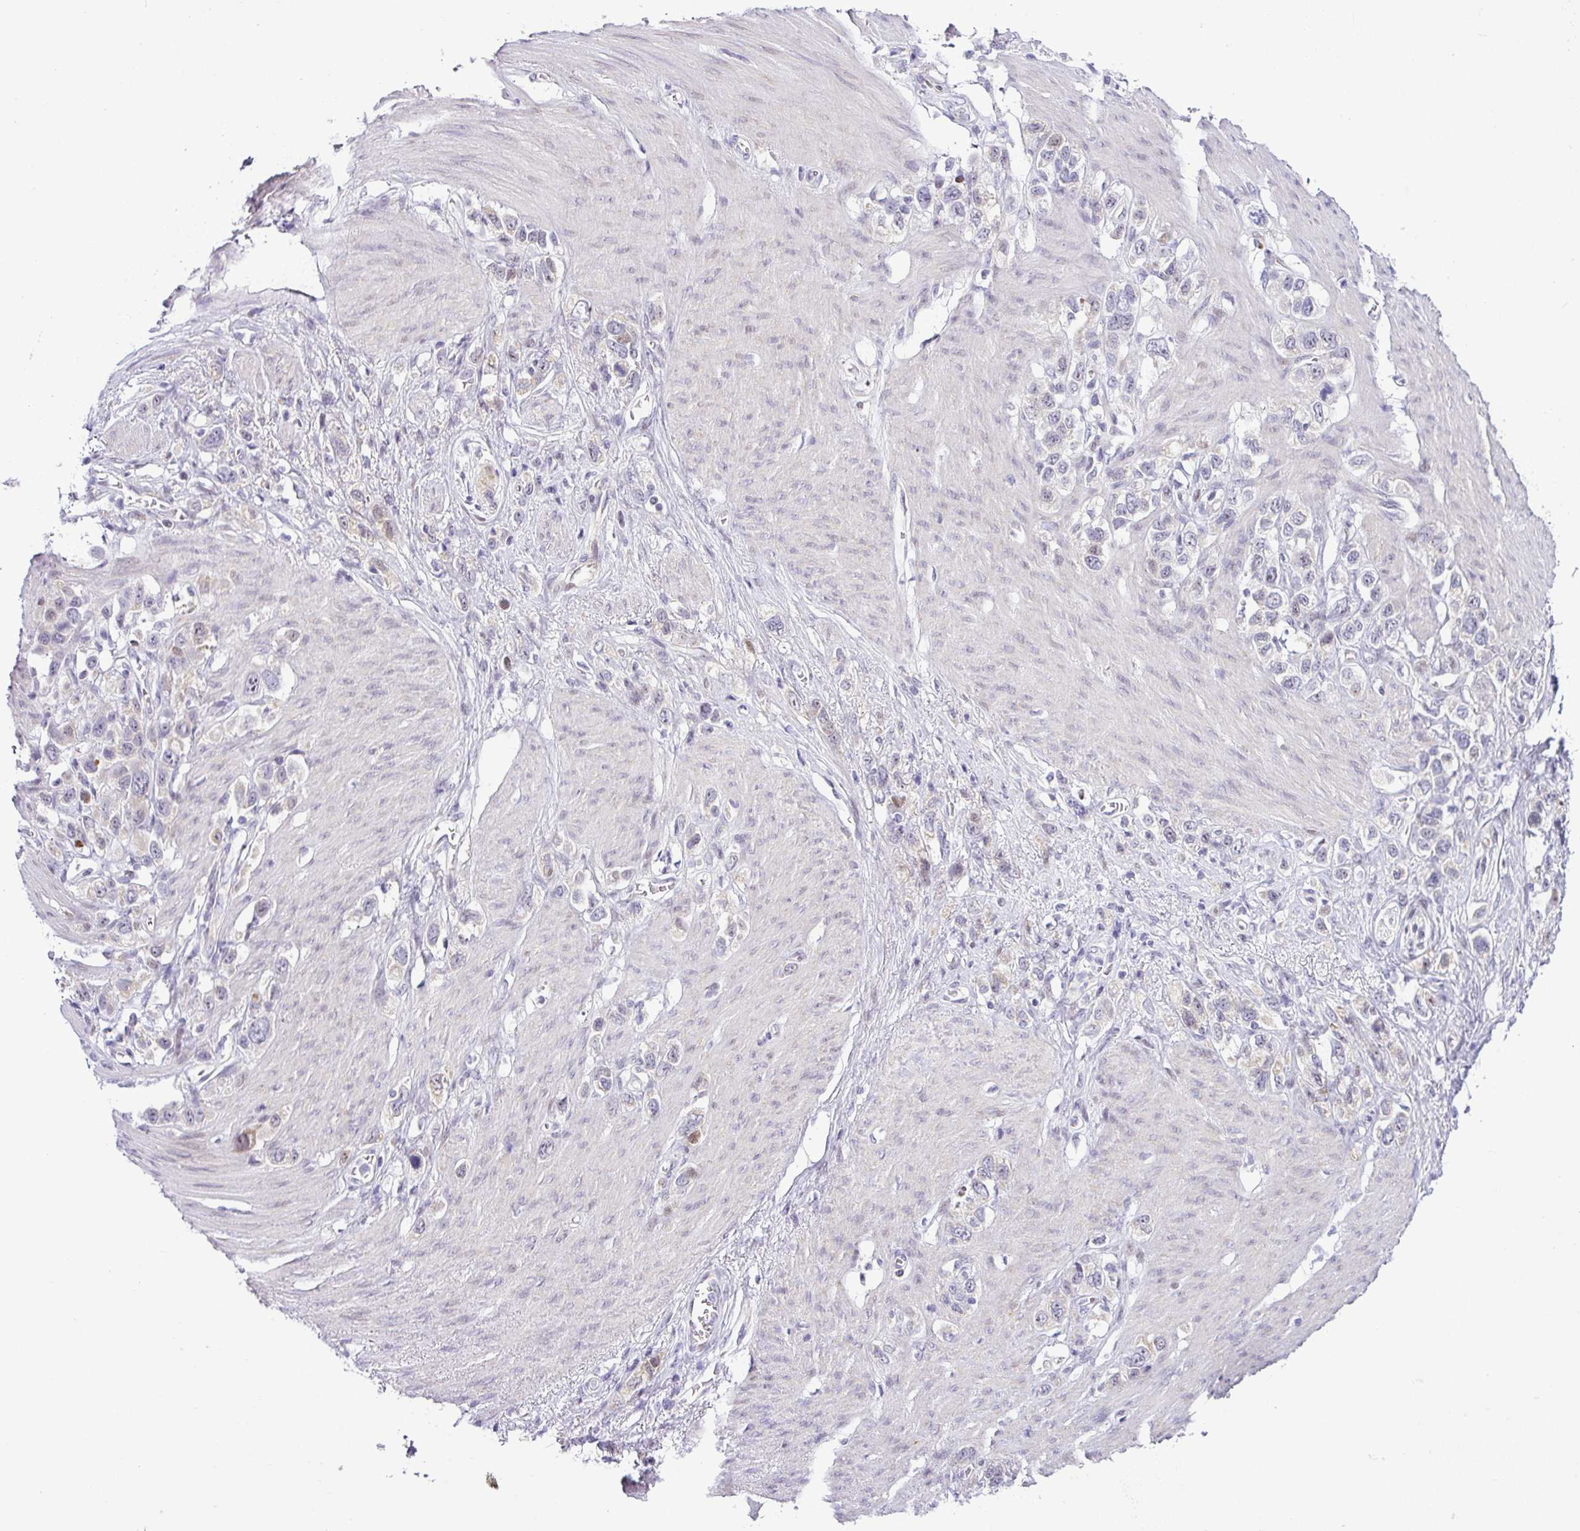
{"staining": {"intensity": "negative", "quantity": "none", "location": "none"}, "tissue": "stomach cancer", "cell_type": "Tumor cells", "image_type": "cancer", "snomed": [{"axis": "morphology", "description": "Adenocarcinoma, NOS"}, {"axis": "topography", "description": "Stomach"}], "caption": "High magnification brightfield microscopy of stomach cancer stained with DAB (brown) and counterstained with hematoxylin (blue): tumor cells show no significant expression. (DAB immunohistochemistry, high magnification).", "gene": "NDUFB2", "patient": {"sex": "female", "age": 65}}